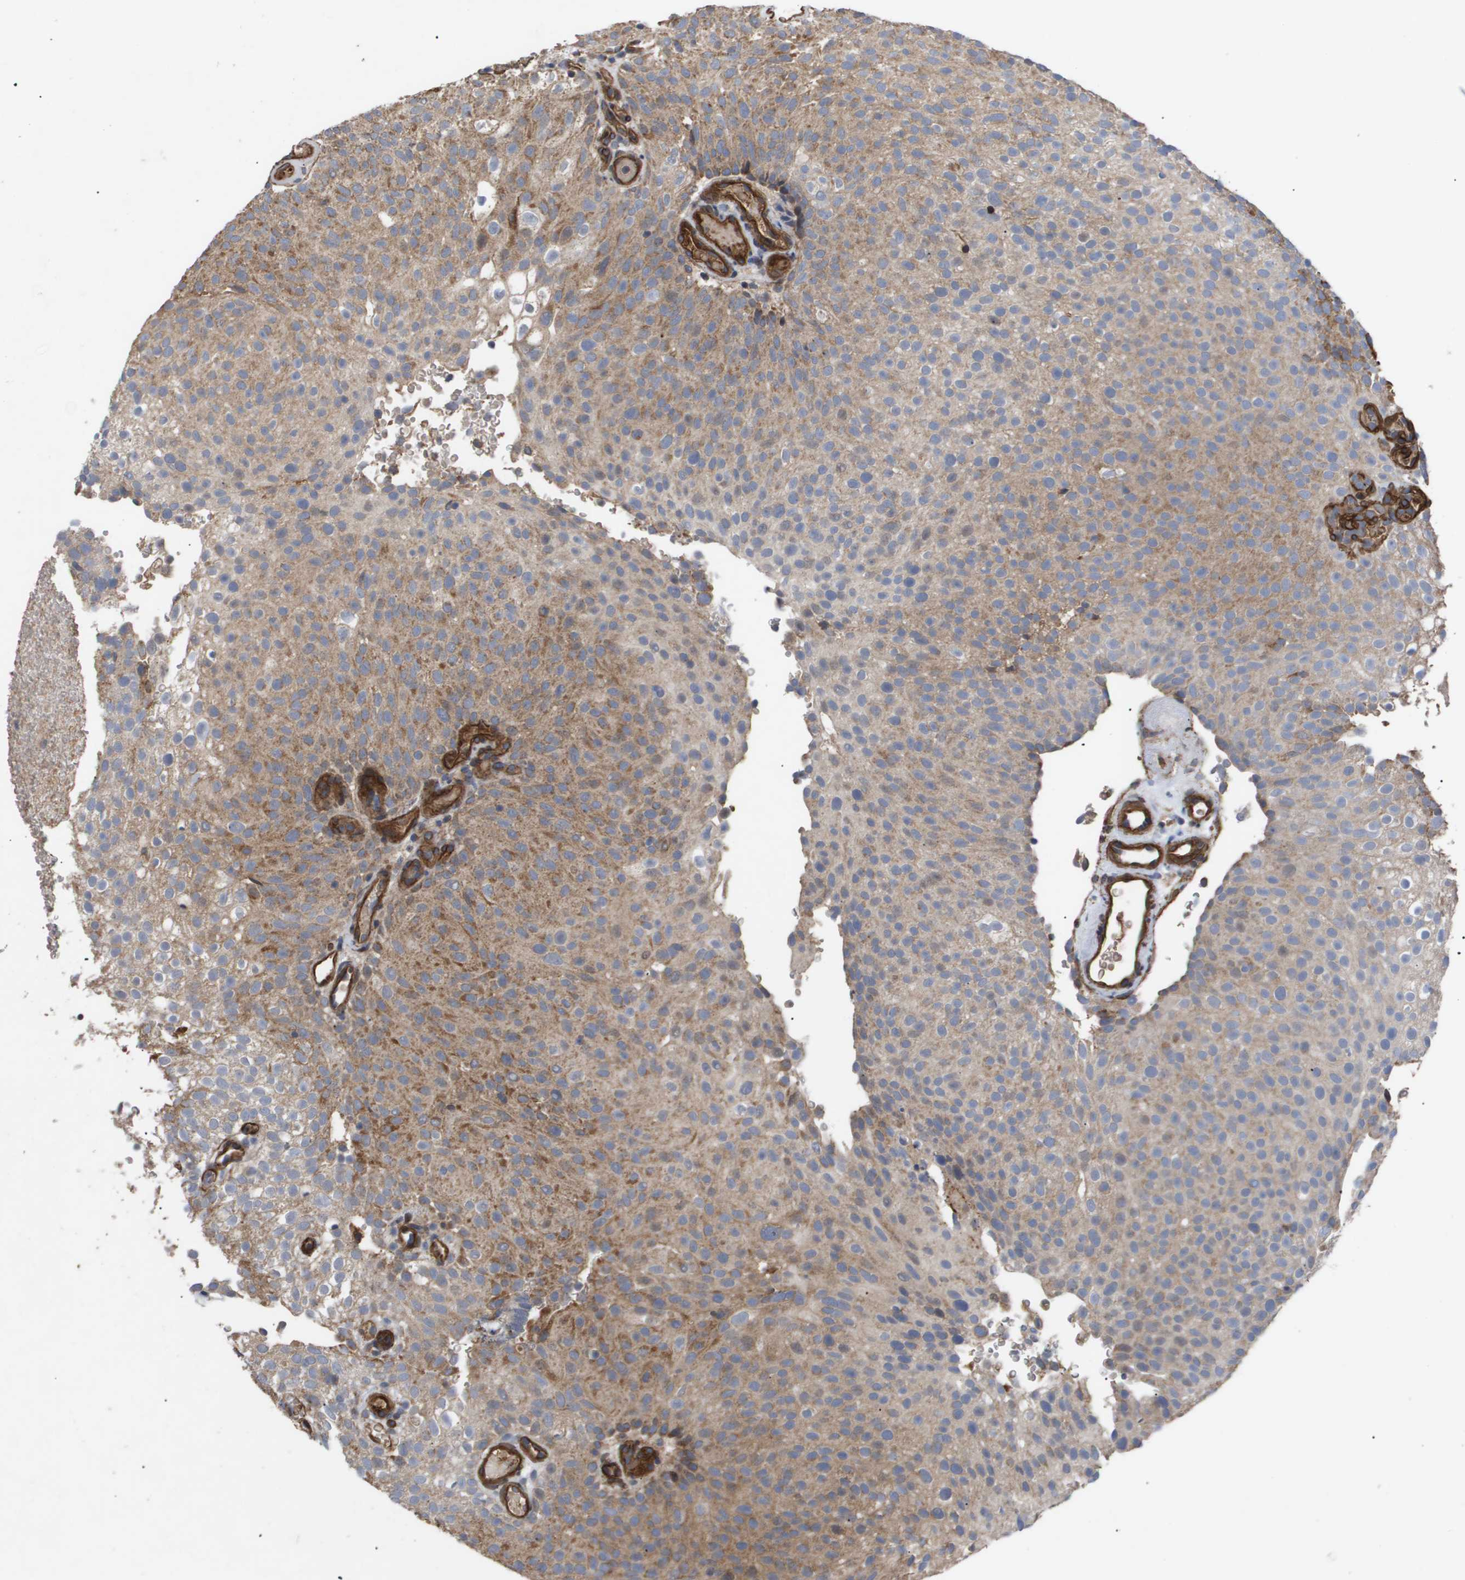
{"staining": {"intensity": "moderate", "quantity": ">75%", "location": "cytoplasmic/membranous"}, "tissue": "urothelial cancer", "cell_type": "Tumor cells", "image_type": "cancer", "snomed": [{"axis": "morphology", "description": "Urothelial carcinoma, Low grade"}, {"axis": "topography", "description": "Urinary bladder"}], "caption": "This is an image of IHC staining of urothelial carcinoma (low-grade), which shows moderate positivity in the cytoplasmic/membranous of tumor cells.", "gene": "TNS1", "patient": {"sex": "male", "age": 78}}